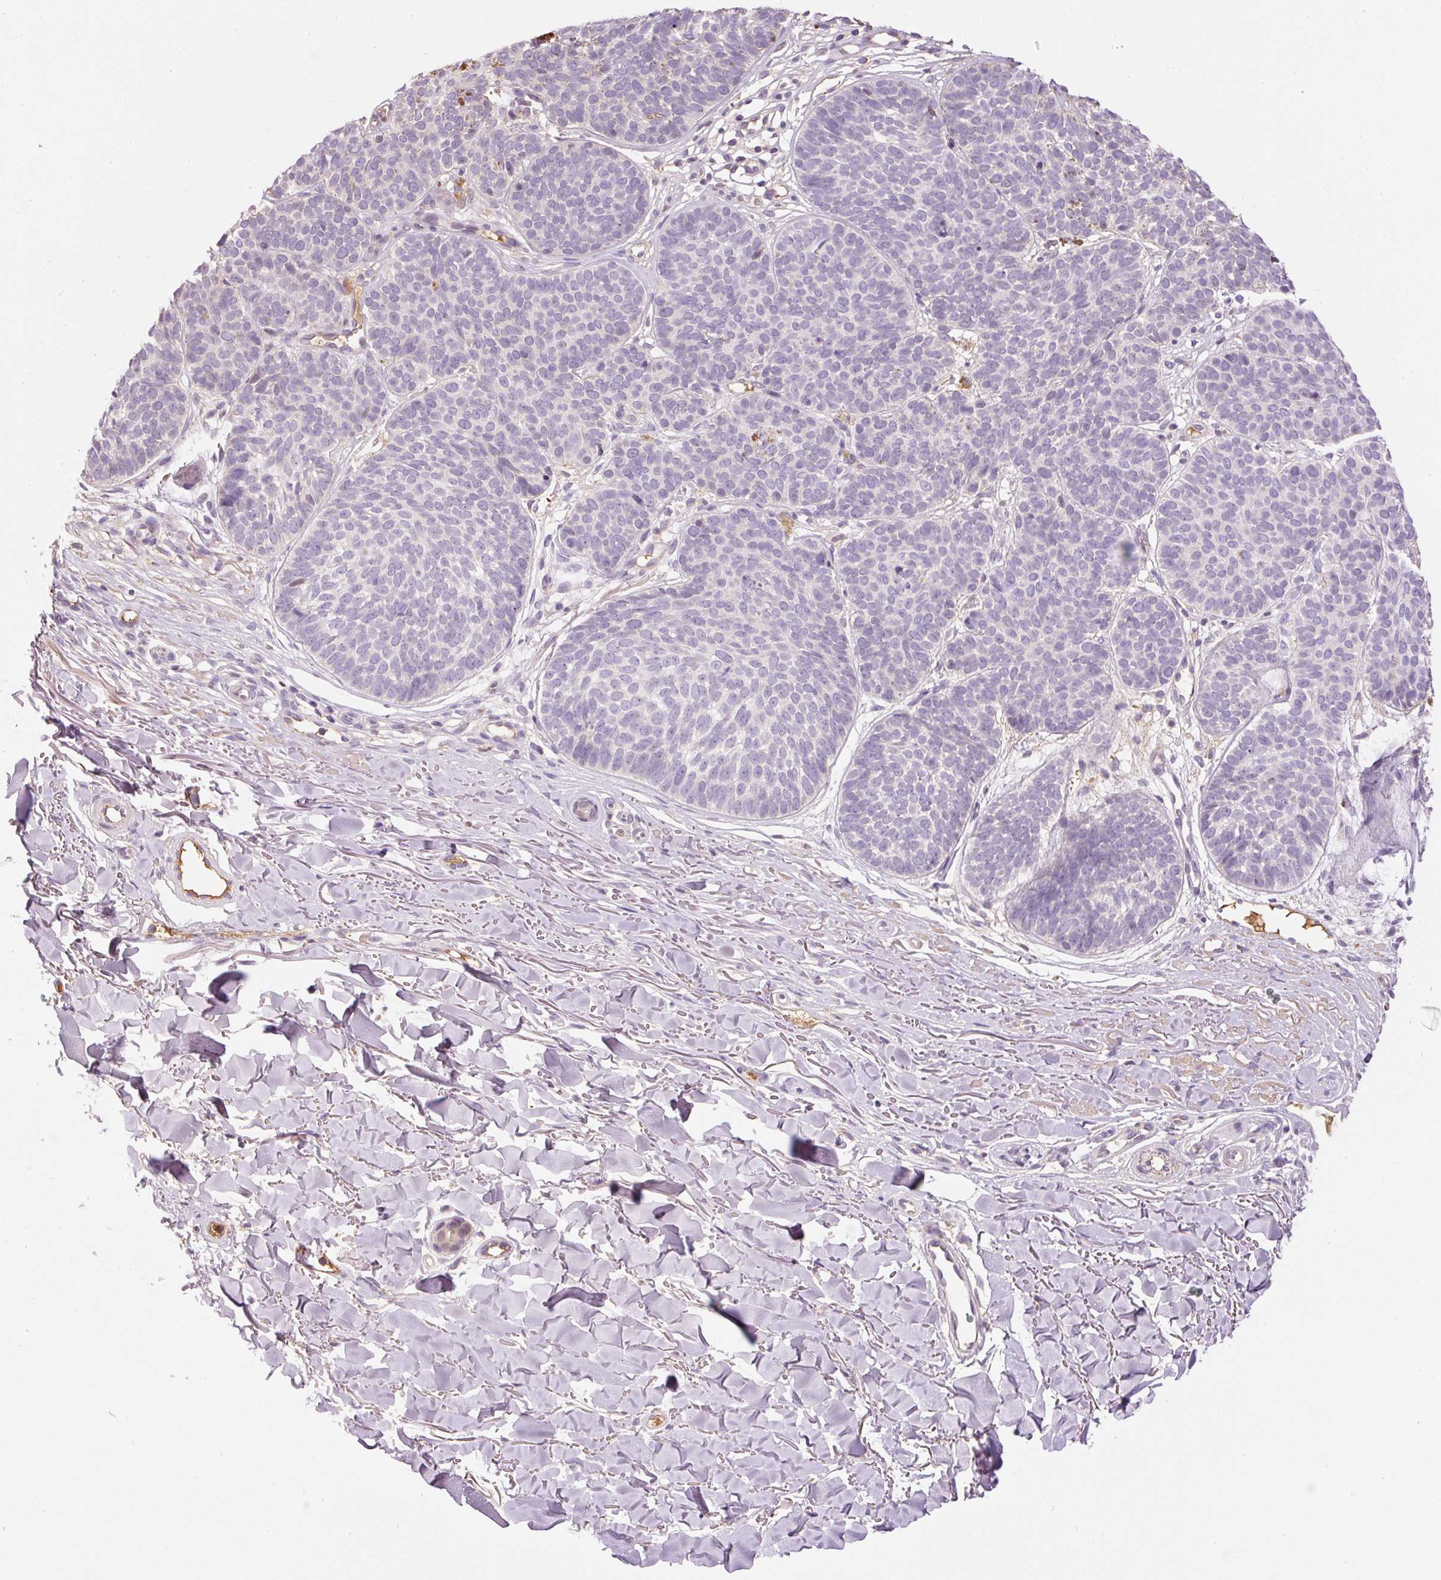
{"staining": {"intensity": "negative", "quantity": "none", "location": "none"}, "tissue": "skin cancer", "cell_type": "Tumor cells", "image_type": "cancer", "snomed": [{"axis": "morphology", "description": "Basal cell carcinoma"}, {"axis": "topography", "description": "Skin"}, {"axis": "topography", "description": "Skin of neck"}, {"axis": "topography", "description": "Skin of shoulder"}, {"axis": "topography", "description": "Skin of back"}], "caption": "High power microscopy micrograph of an IHC image of skin cancer (basal cell carcinoma), revealing no significant staining in tumor cells.", "gene": "CMTM8", "patient": {"sex": "male", "age": 80}}